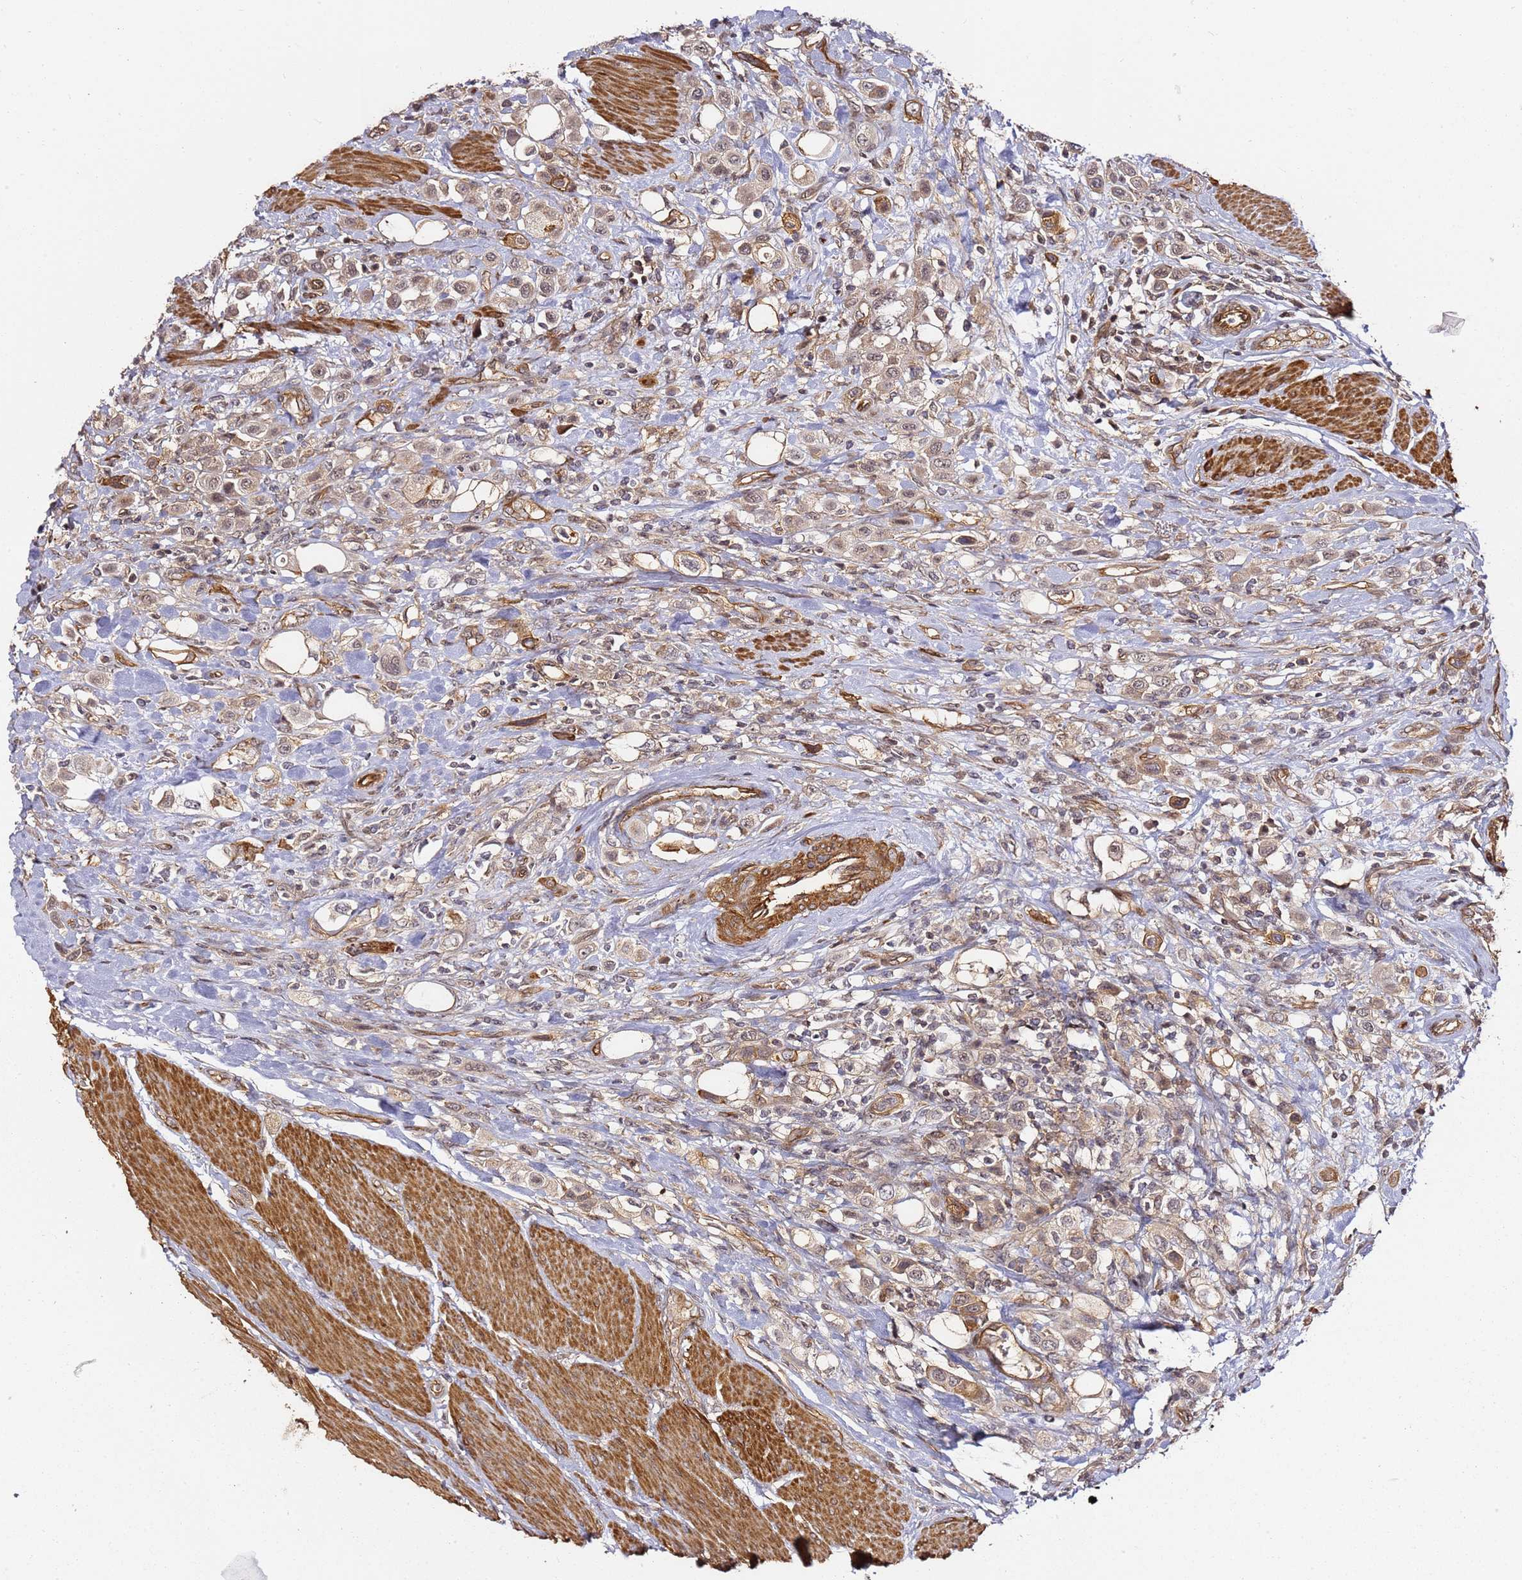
{"staining": {"intensity": "weak", "quantity": "<25%", "location": "cytoplasmic/membranous"}, "tissue": "urothelial cancer", "cell_type": "Tumor cells", "image_type": "cancer", "snomed": [{"axis": "morphology", "description": "Urothelial carcinoma, High grade"}, {"axis": "topography", "description": "Urinary bladder"}], "caption": "Urothelial cancer was stained to show a protein in brown. There is no significant staining in tumor cells.", "gene": "CCNYL1", "patient": {"sex": "male", "age": 50}}